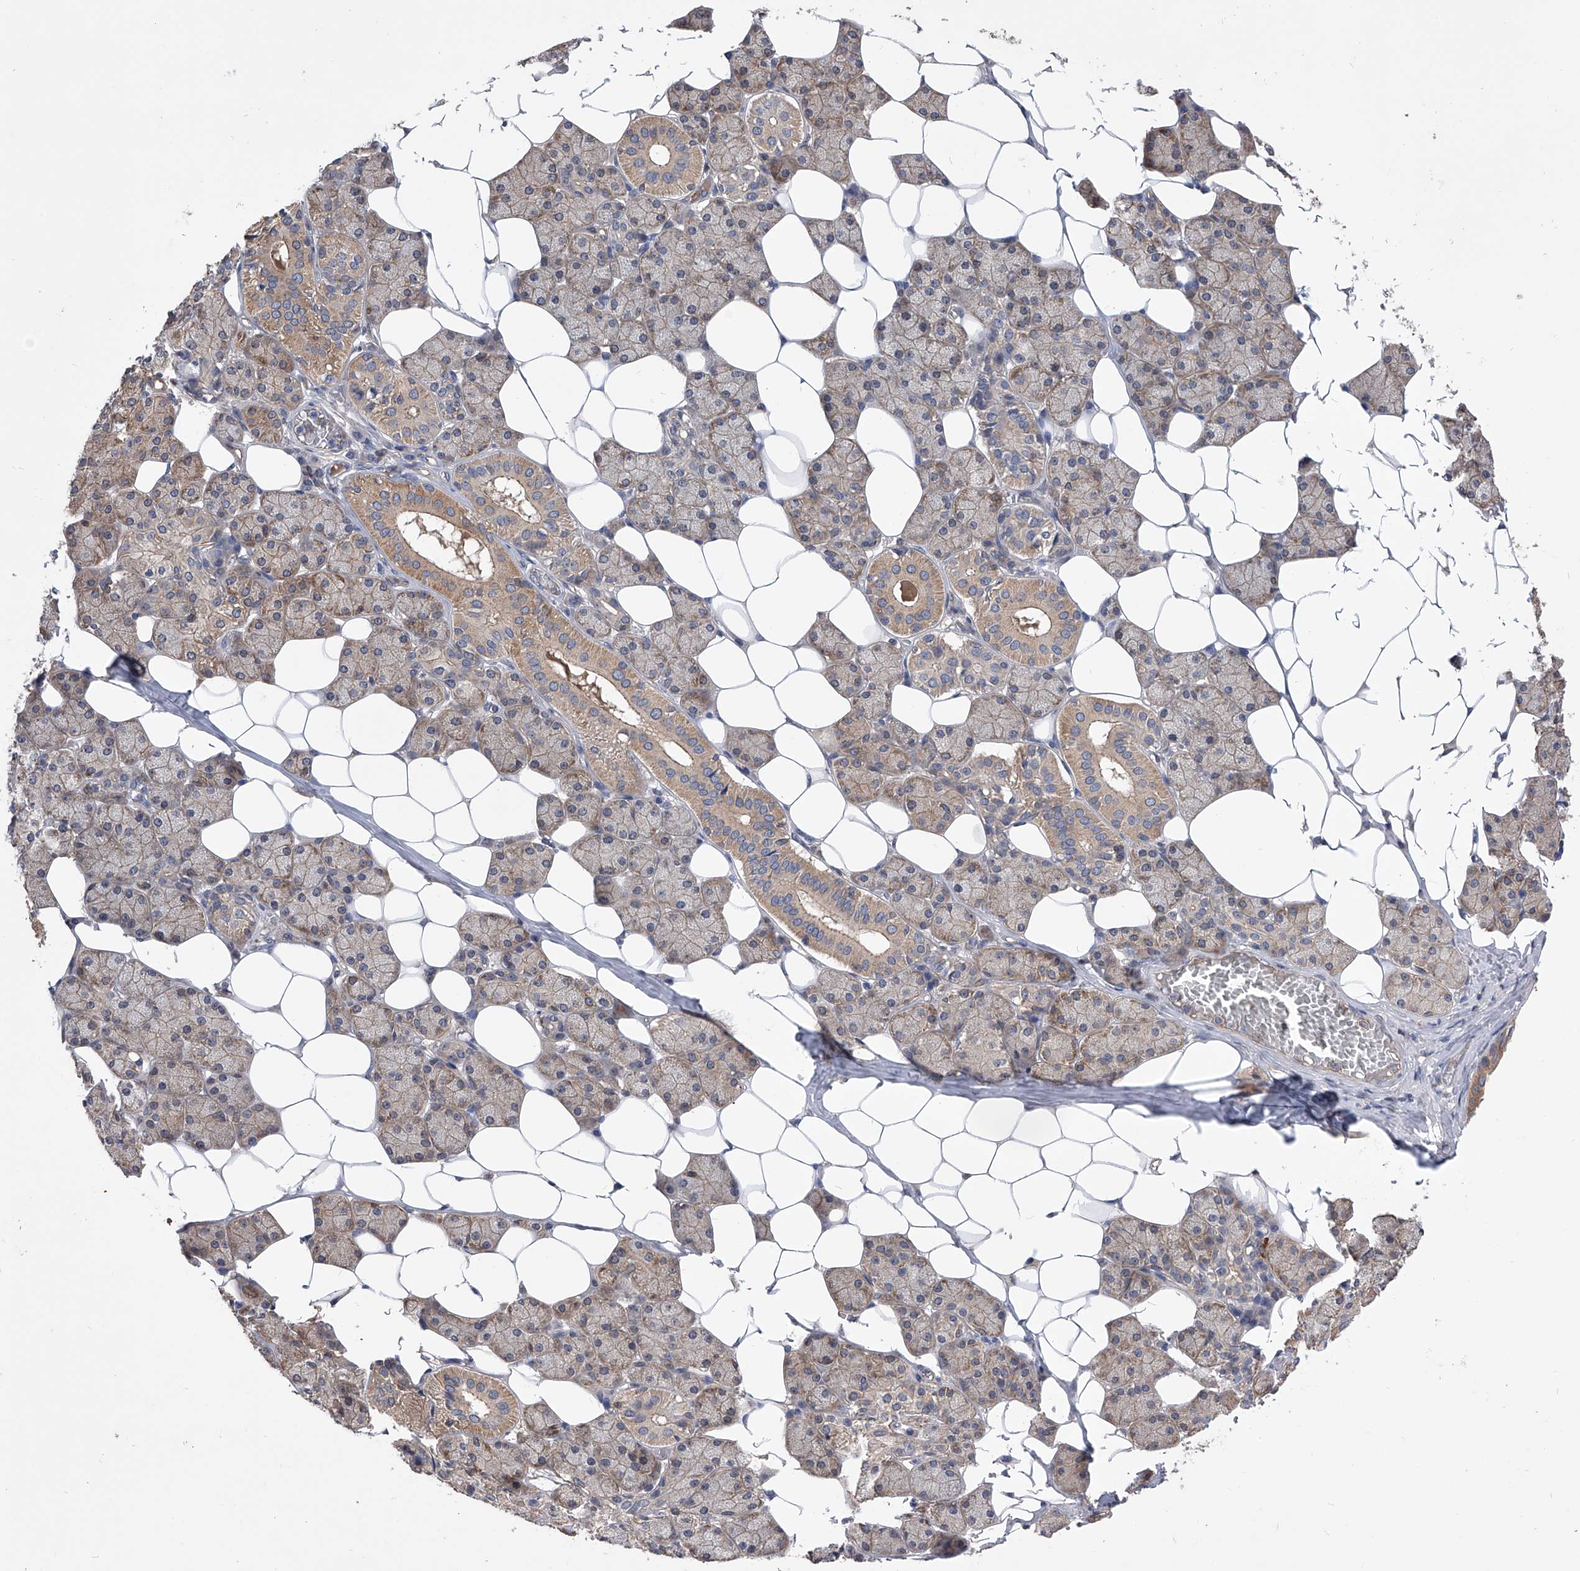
{"staining": {"intensity": "moderate", "quantity": ">75%", "location": "cytoplasmic/membranous"}, "tissue": "salivary gland", "cell_type": "Glandular cells", "image_type": "normal", "snomed": [{"axis": "morphology", "description": "Normal tissue, NOS"}, {"axis": "topography", "description": "Salivary gland"}], "caption": "This histopathology image exhibits immunohistochemistry (IHC) staining of benign salivary gland, with medium moderate cytoplasmic/membranous staining in approximately >75% of glandular cells.", "gene": "CUL7", "patient": {"sex": "female", "age": 33}}